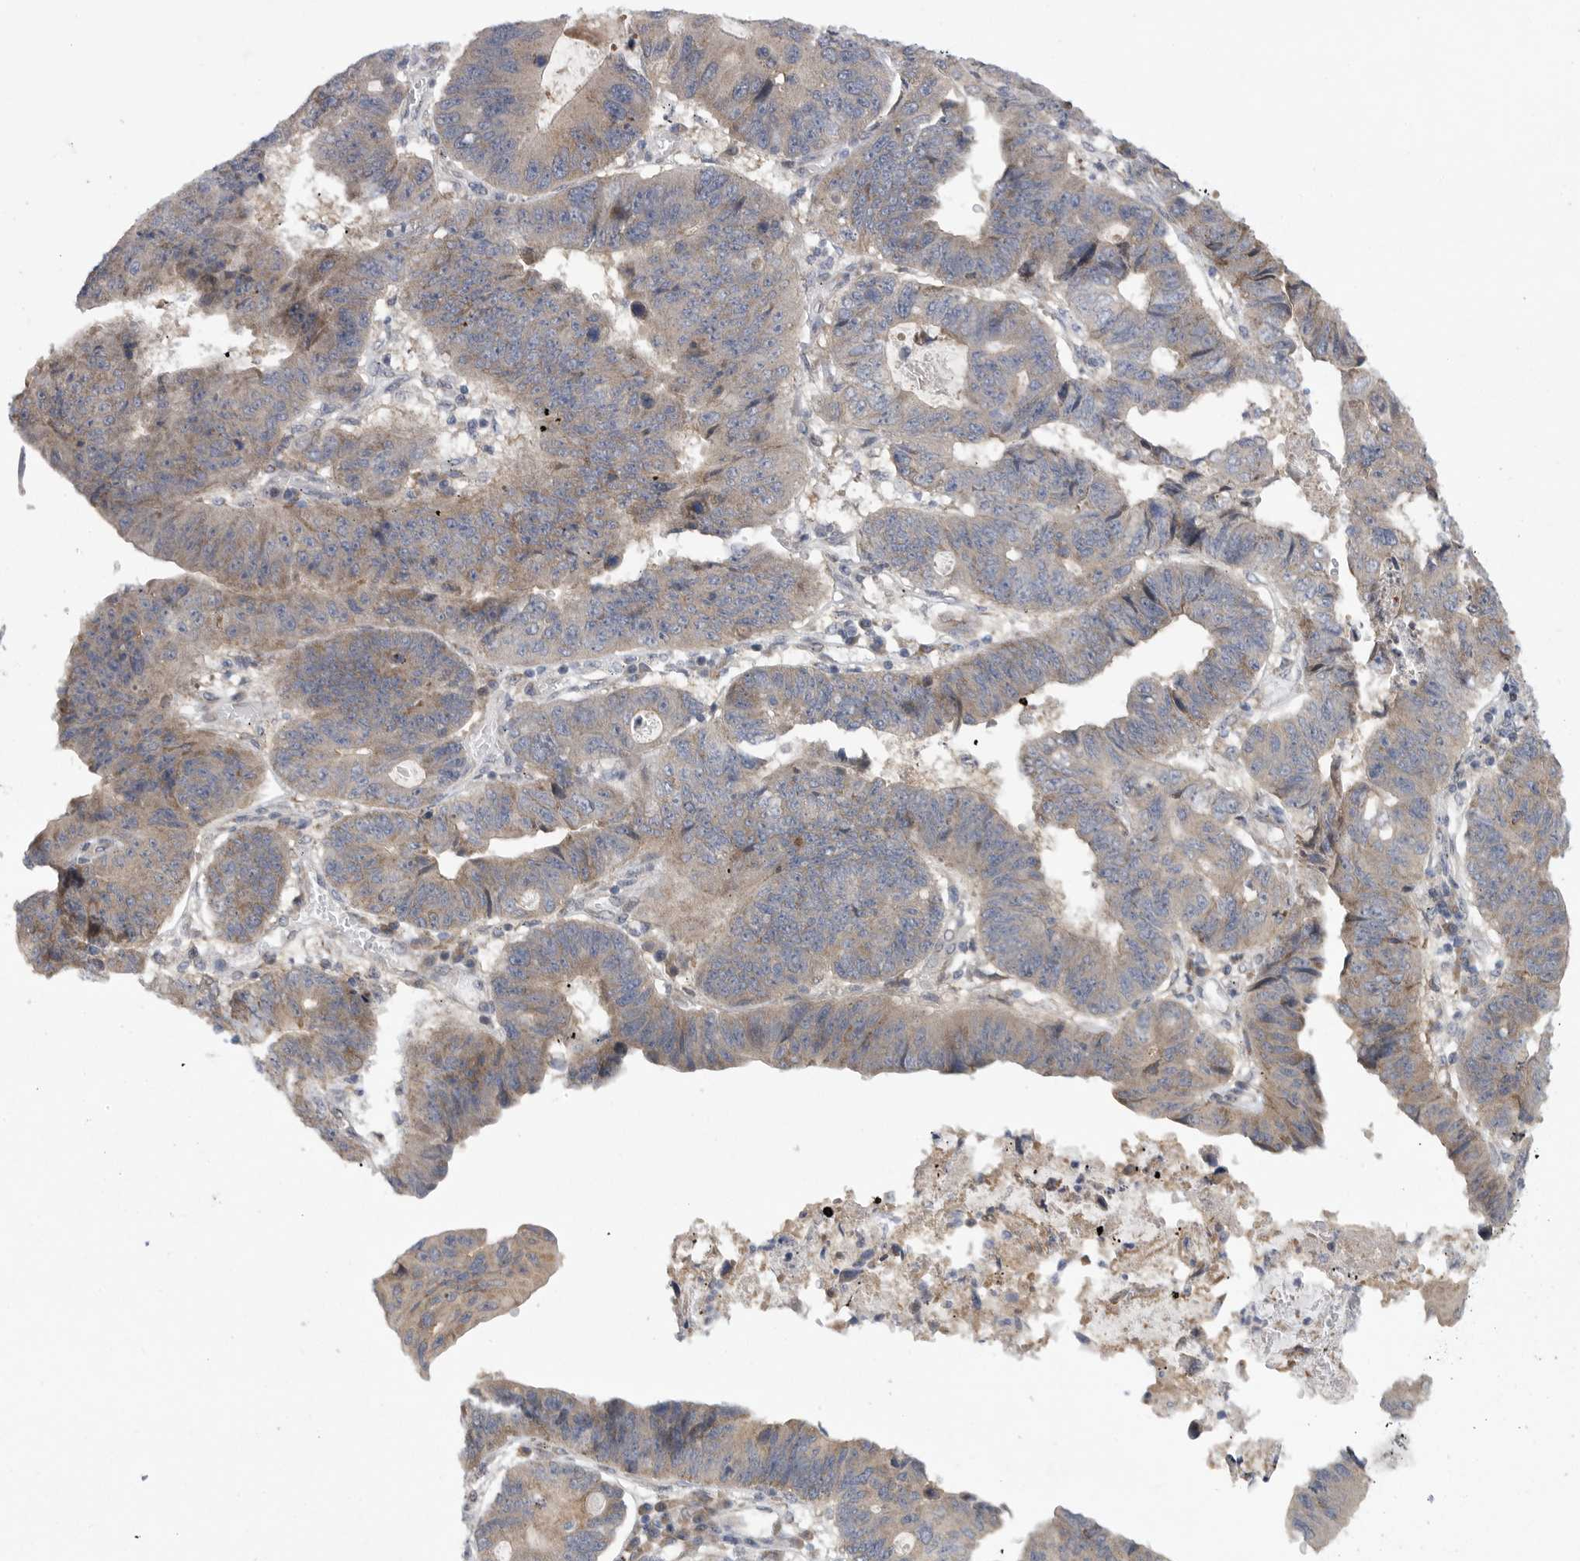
{"staining": {"intensity": "weak", "quantity": "<25%", "location": "cytoplasmic/membranous"}, "tissue": "stomach cancer", "cell_type": "Tumor cells", "image_type": "cancer", "snomed": [{"axis": "morphology", "description": "Adenocarcinoma, NOS"}, {"axis": "topography", "description": "Stomach"}], "caption": "Immunohistochemical staining of human adenocarcinoma (stomach) displays no significant expression in tumor cells.", "gene": "FBXO43", "patient": {"sex": "male", "age": 59}}